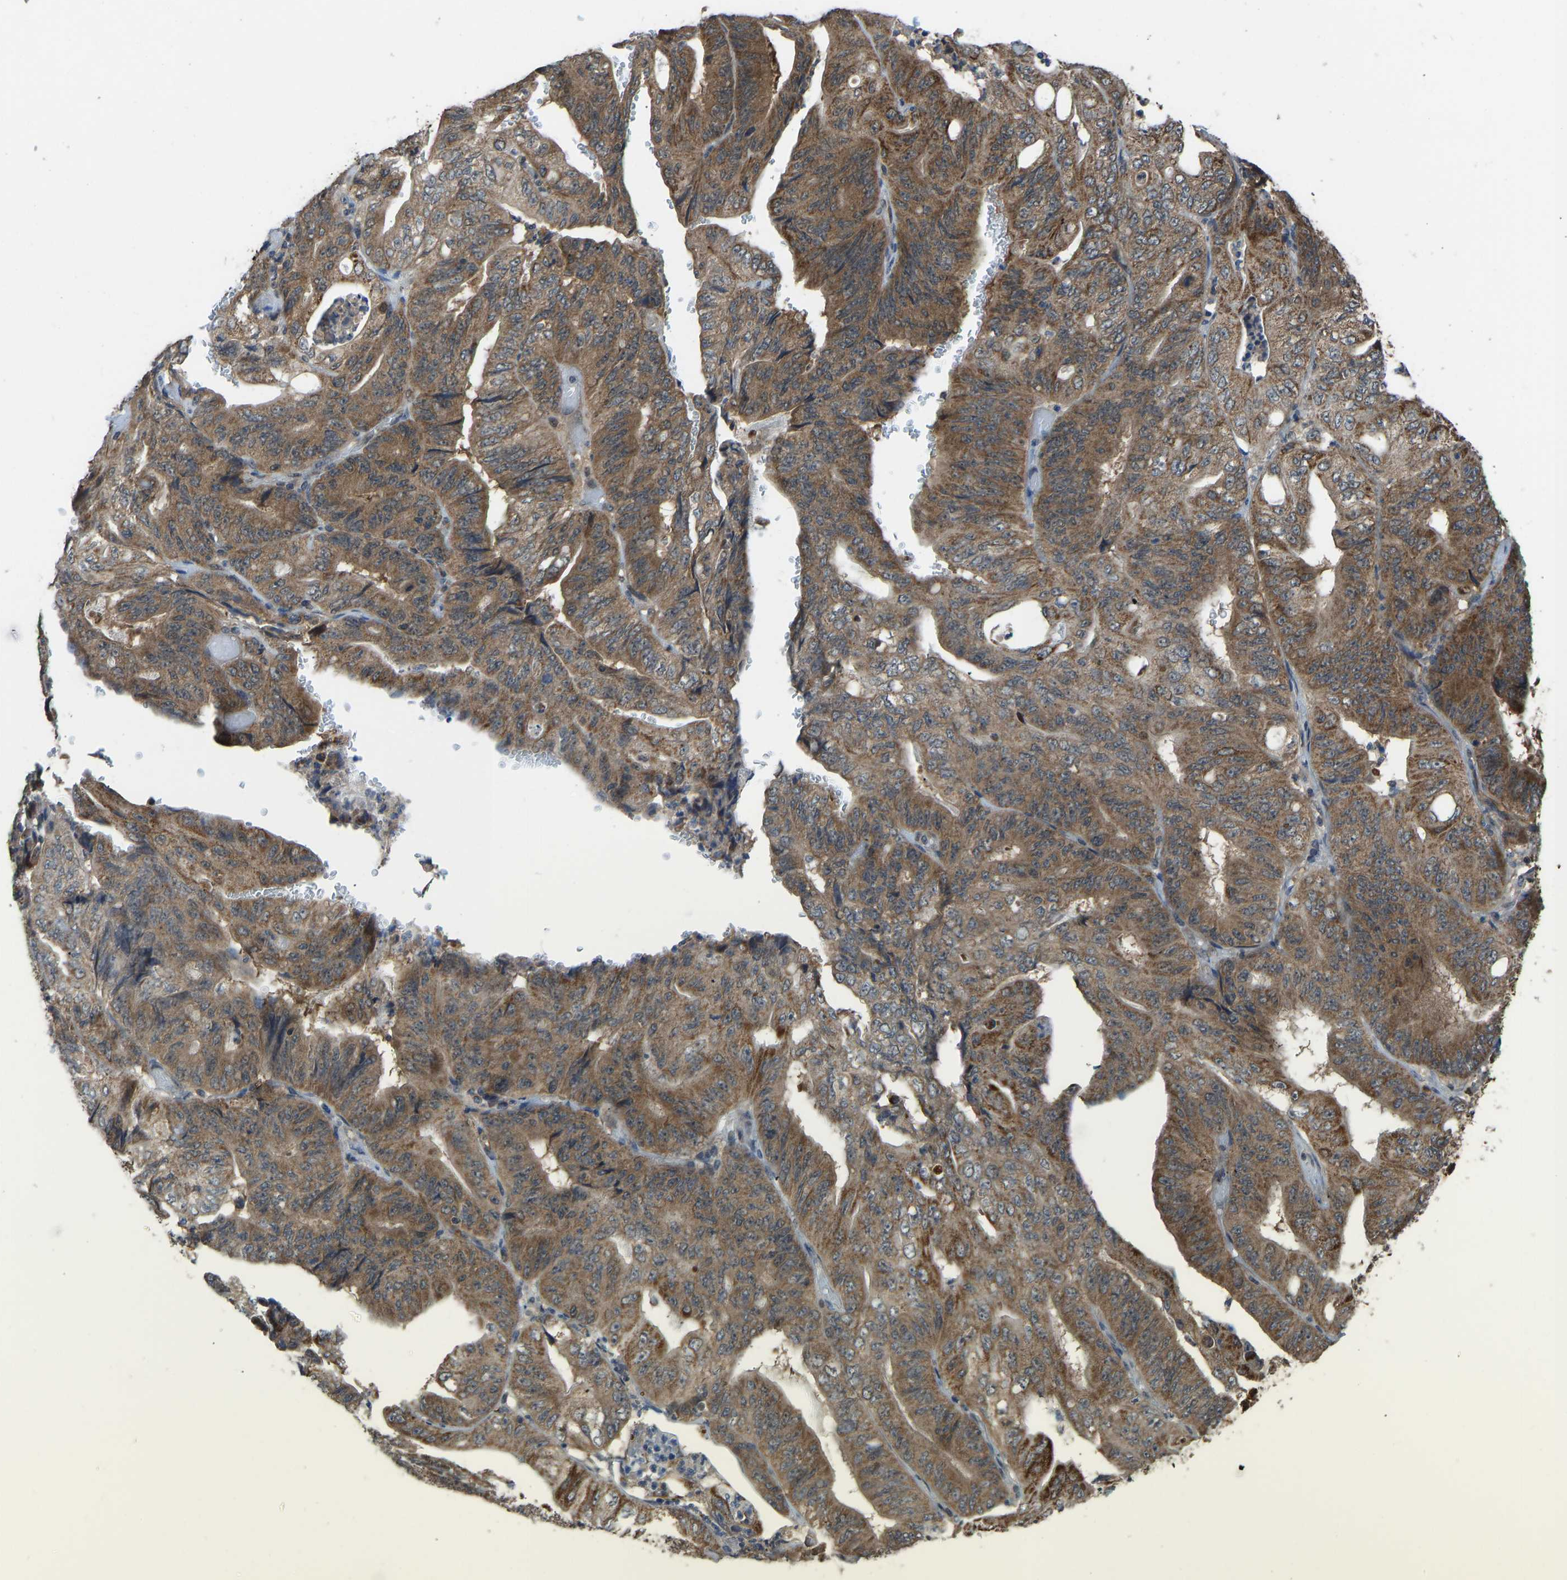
{"staining": {"intensity": "strong", "quantity": ">75%", "location": "cytoplasmic/membranous"}, "tissue": "stomach cancer", "cell_type": "Tumor cells", "image_type": "cancer", "snomed": [{"axis": "morphology", "description": "Adenocarcinoma, NOS"}, {"axis": "topography", "description": "Stomach"}], "caption": "Stomach adenocarcinoma stained with DAB immunohistochemistry displays high levels of strong cytoplasmic/membranous expression in about >75% of tumor cells.", "gene": "CCT8", "patient": {"sex": "female", "age": 73}}